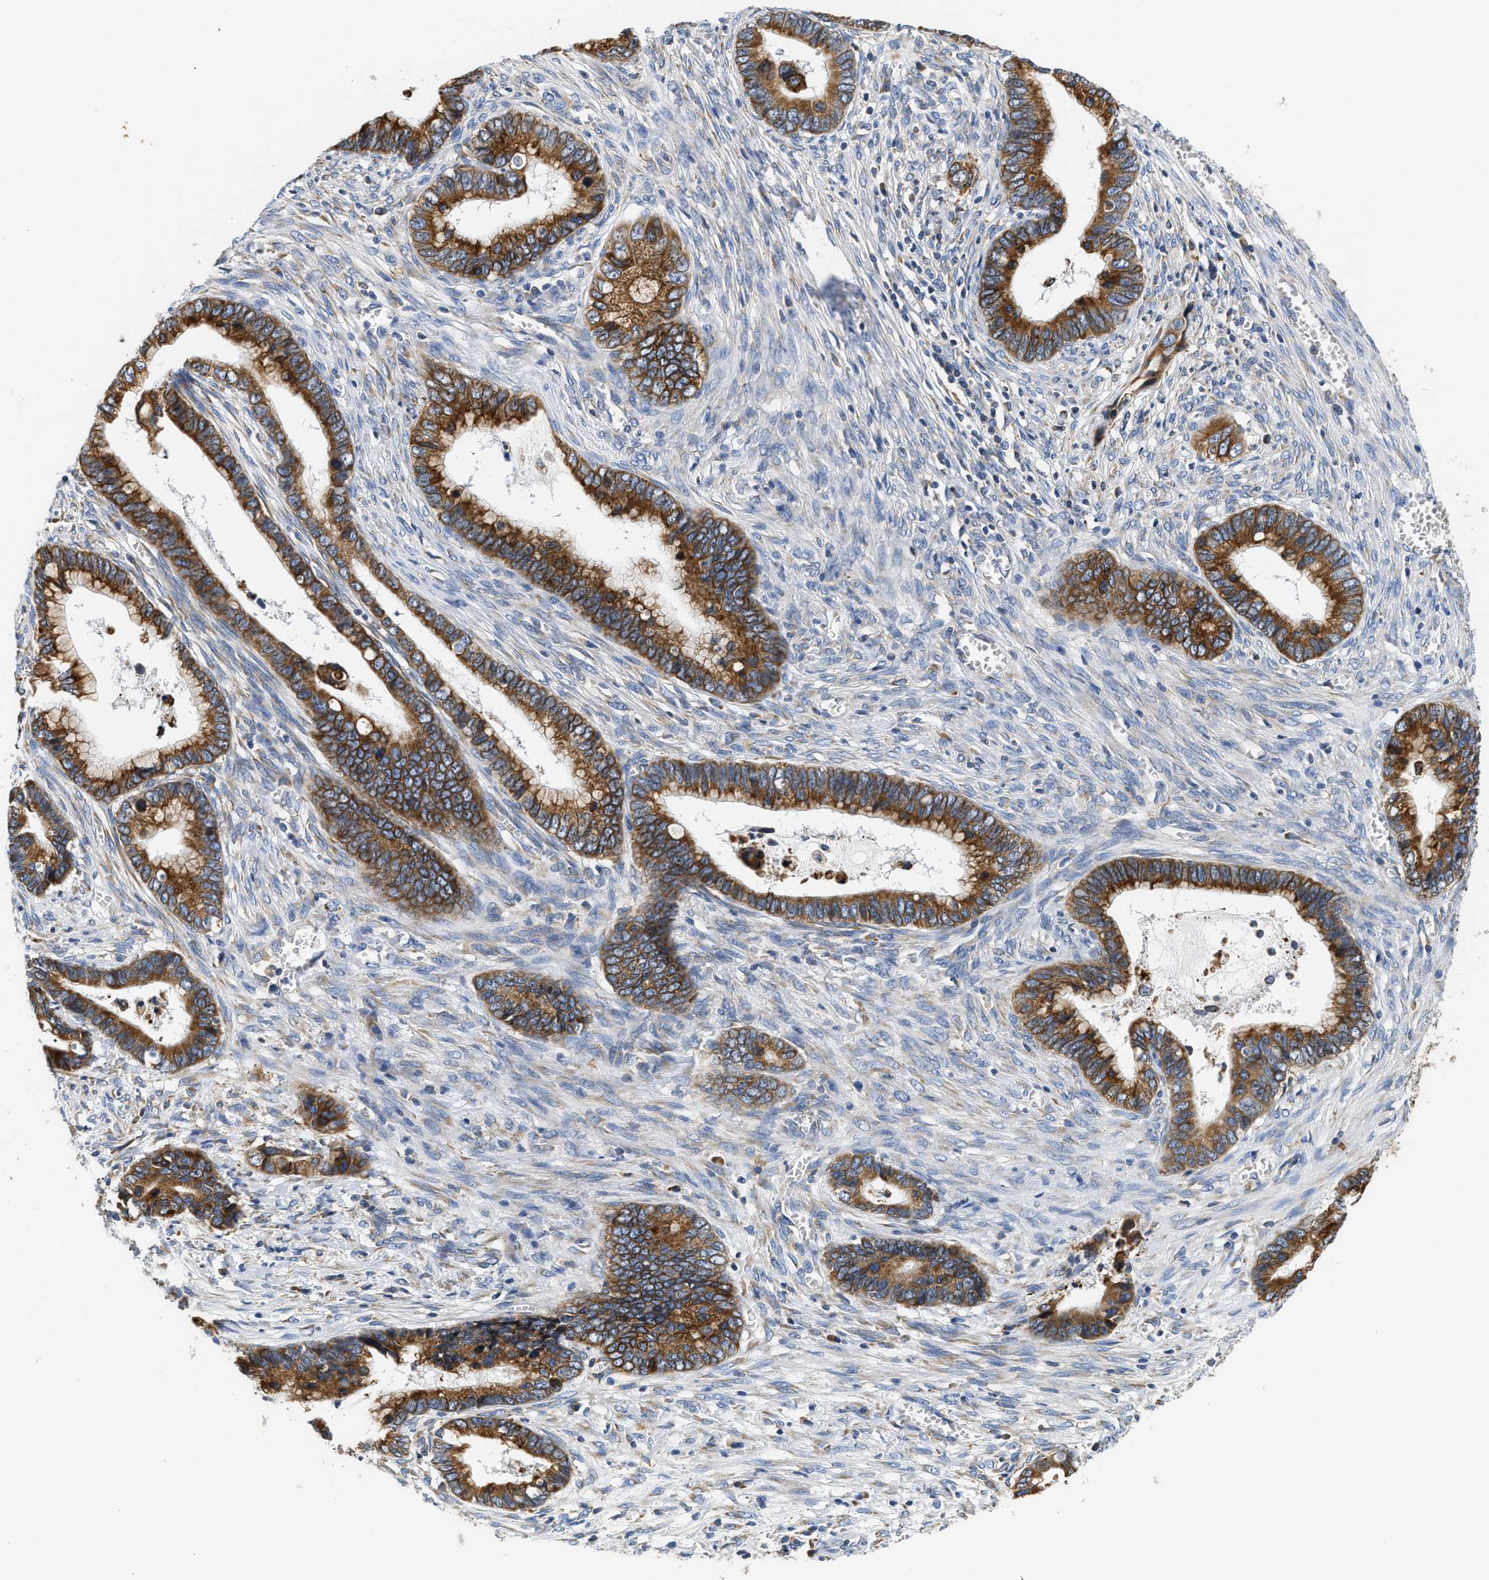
{"staining": {"intensity": "strong", "quantity": ">75%", "location": "cytoplasmic/membranous"}, "tissue": "cervical cancer", "cell_type": "Tumor cells", "image_type": "cancer", "snomed": [{"axis": "morphology", "description": "Adenocarcinoma, NOS"}, {"axis": "topography", "description": "Cervix"}], "caption": "High-magnification brightfield microscopy of cervical cancer (adenocarcinoma) stained with DAB (brown) and counterstained with hematoxylin (blue). tumor cells exhibit strong cytoplasmic/membranous expression is identified in about>75% of cells.", "gene": "HDHD3", "patient": {"sex": "female", "age": 44}}